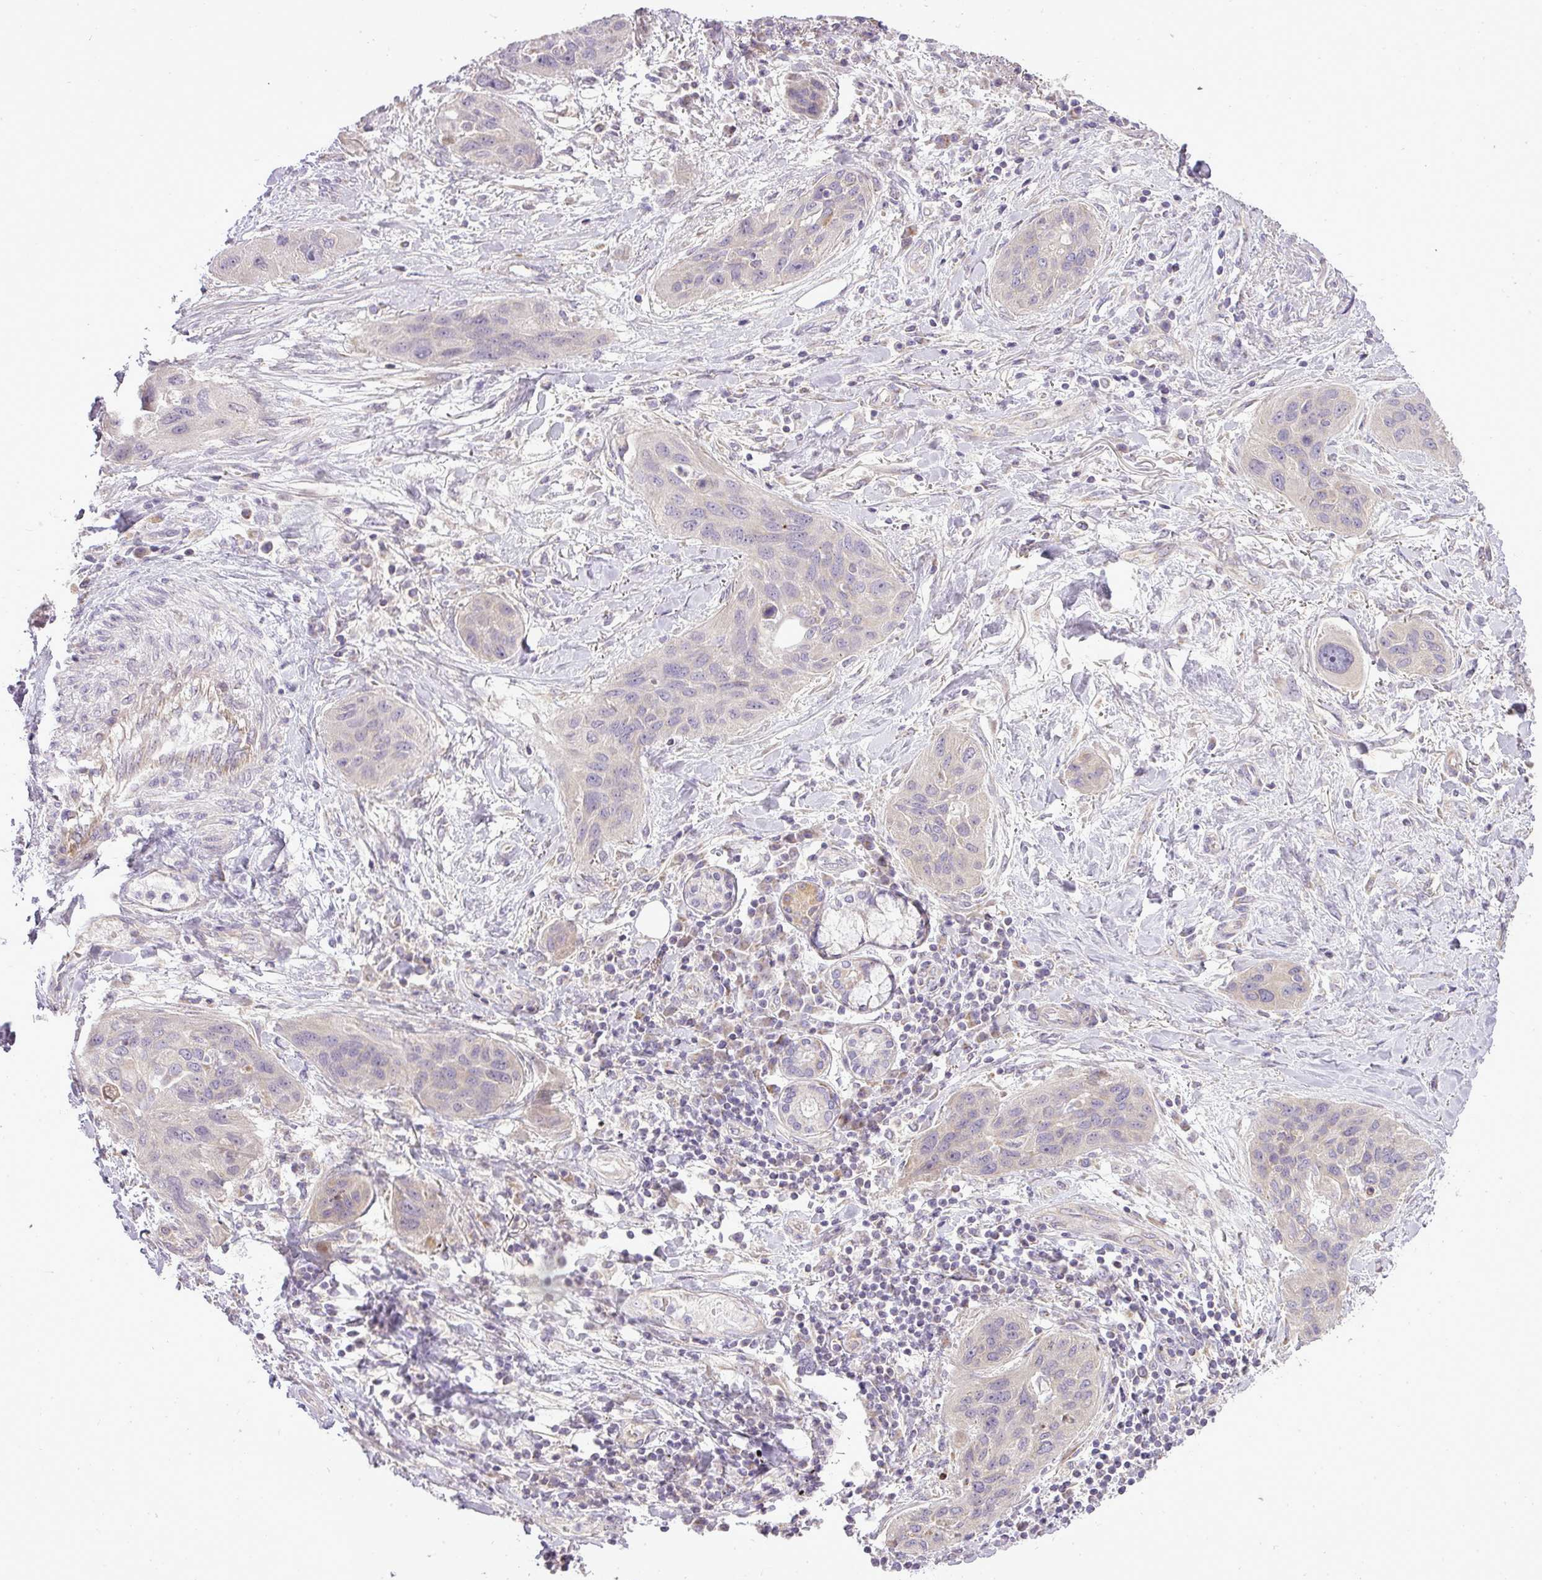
{"staining": {"intensity": "negative", "quantity": "none", "location": "none"}, "tissue": "lung cancer", "cell_type": "Tumor cells", "image_type": "cancer", "snomed": [{"axis": "morphology", "description": "Squamous cell carcinoma, NOS"}, {"axis": "topography", "description": "Lung"}], "caption": "Tumor cells show no significant positivity in lung cancer.", "gene": "ZDHHC1", "patient": {"sex": "female", "age": 70}}